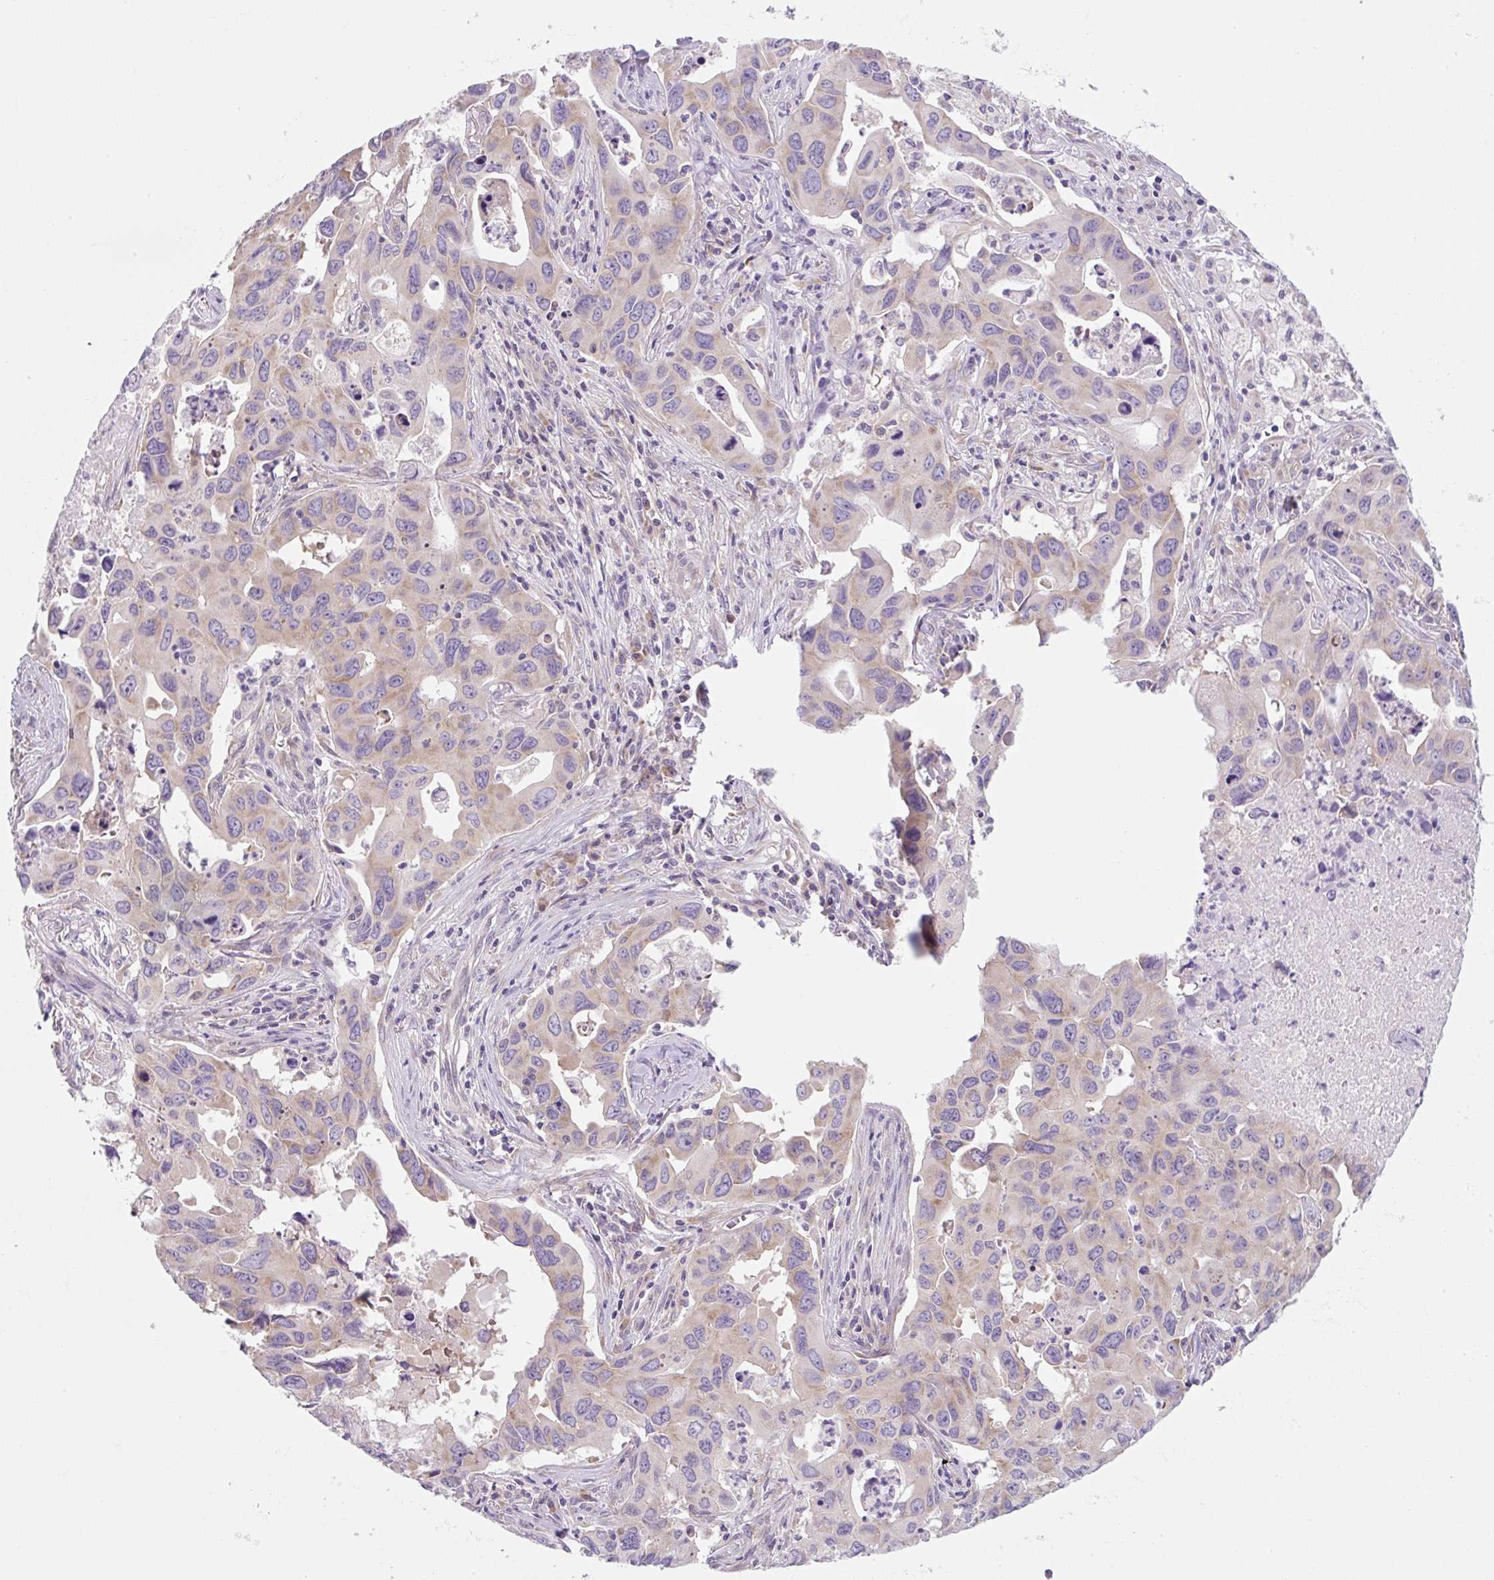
{"staining": {"intensity": "weak", "quantity": "25%-75%", "location": "cytoplasmic/membranous"}, "tissue": "lung cancer", "cell_type": "Tumor cells", "image_type": "cancer", "snomed": [{"axis": "morphology", "description": "Adenocarcinoma, NOS"}, {"axis": "topography", "description": "Lung"}], "caption": "A histopathology image of adenocarcinoma (lung) stained for a protein exhibits weak cytoplasmic/membranous brown staining in tumor cells. The protein is shown in brown color, while the nuclei are stained blue.", "gene": "RPL18A", "patient": {"sex": "male", "age": 64}}